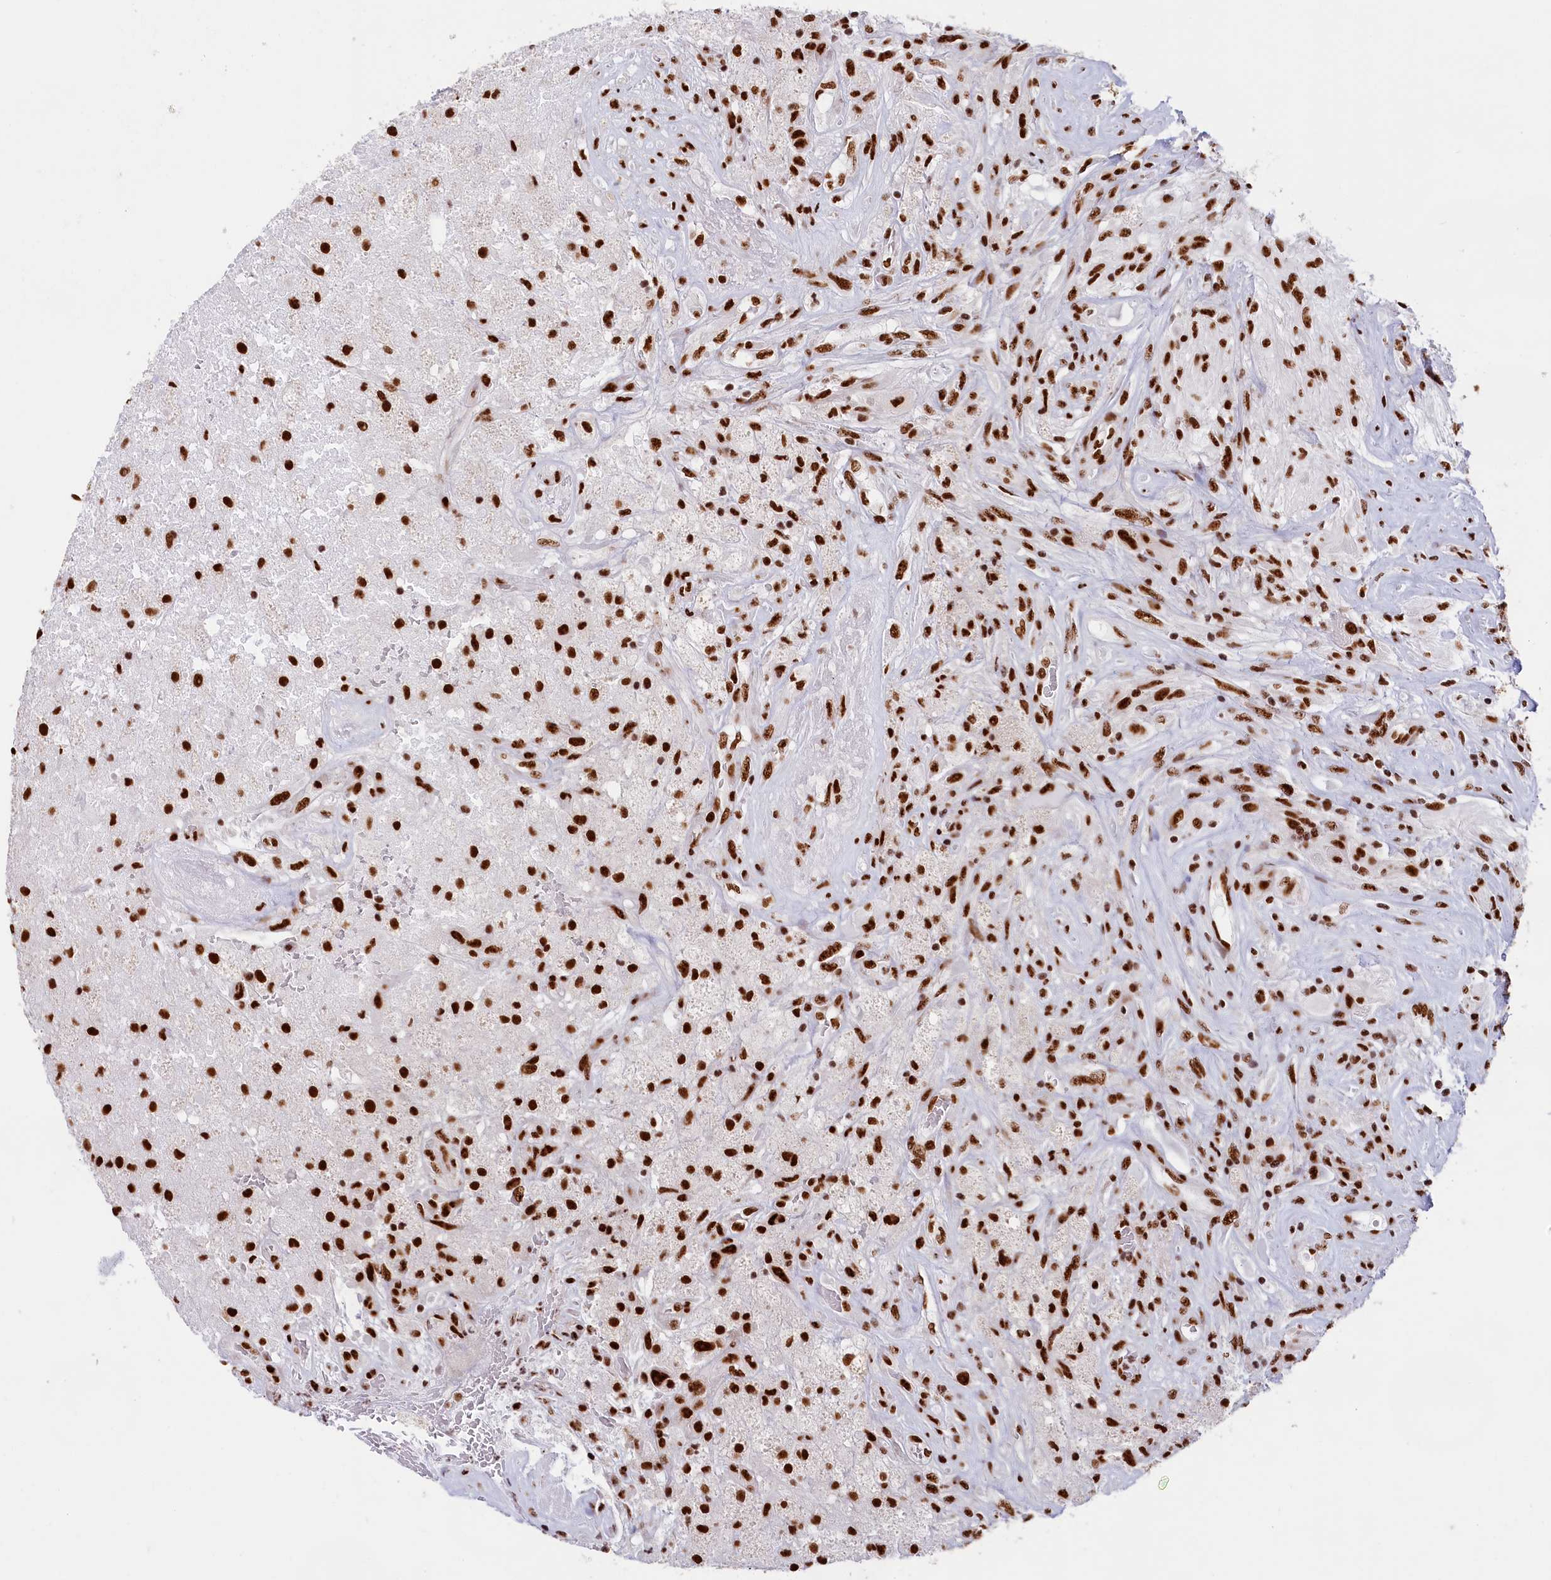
{"staining": {"intensity": "strong", "quantity": ">75%", "location": "nuclear"}, "tissue": "glioma", "cell_type": "Tumor cells", "image_type": "cancer", "snomed": [{"axis": "morphology", "description": "Glioma, malignant, High grade"}, {"axis": "topography", "description": "Brain"}], "caption": "A brown stain labels strong nuclear positivity of a protein in human glioma tumor cells. (Brightfield microscopy of DAB IHC at high magnification).", "gene": "SNRNP70", "patient": {"sex": "male", "age": 56}}